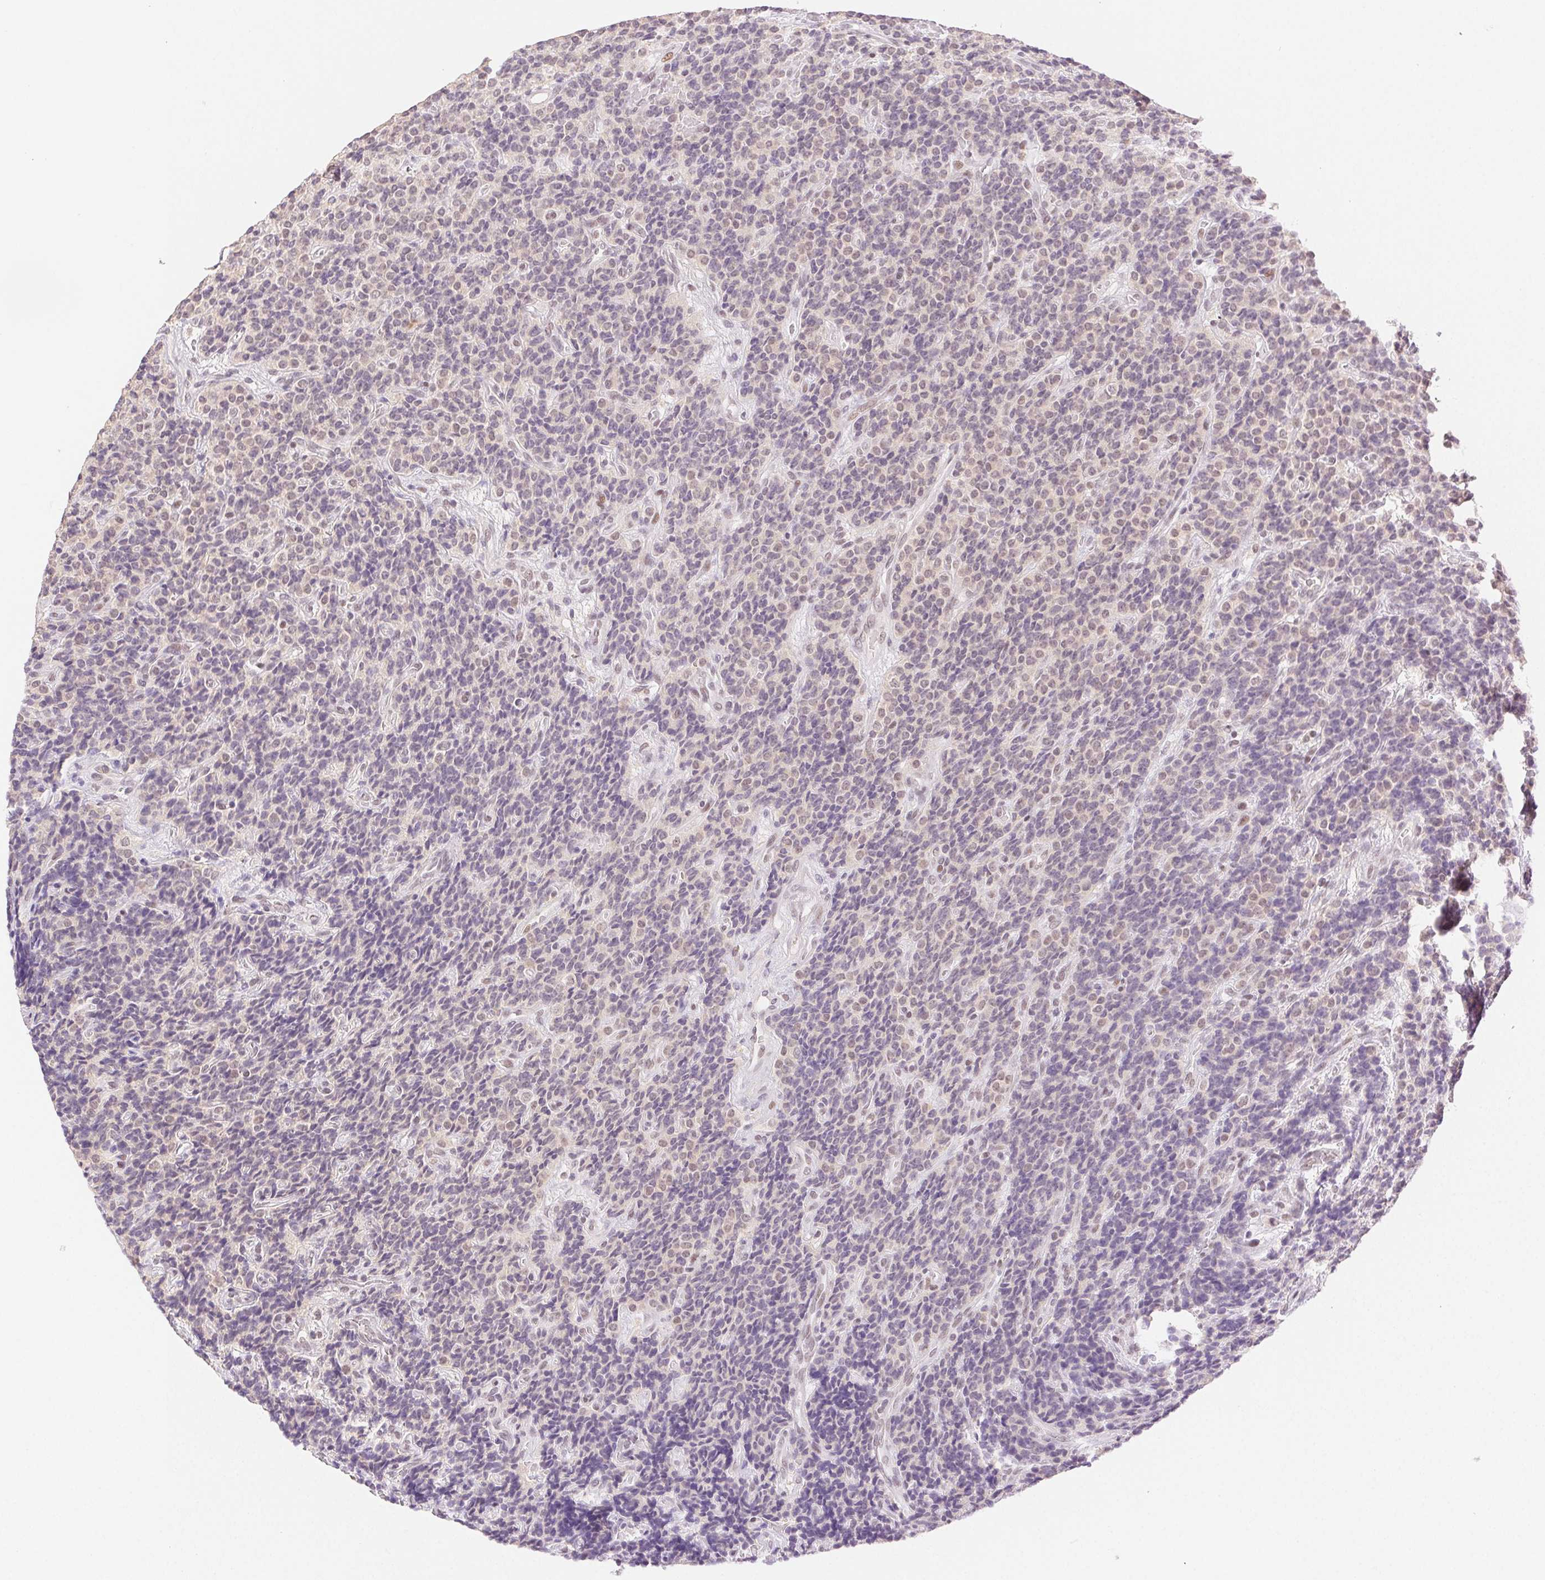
{"staining": {"intensity": "weak", "quantity": "<25%", "location": "nuclear"}, "tissue": "carcinoid", "cell_type": "Tumor cells", "image_type": "cancer", "snomed": [{"axis": "morphology", "description": "Carcinoid, malignant, NOS"}, {"axis": "topography", "description": "Pancreas"}], "caption": "There is no significant staining in tumor cells of carcinoid (malignant).", "gene": "H2AZ2", "patient": {"sex": "male", "age": 36}}